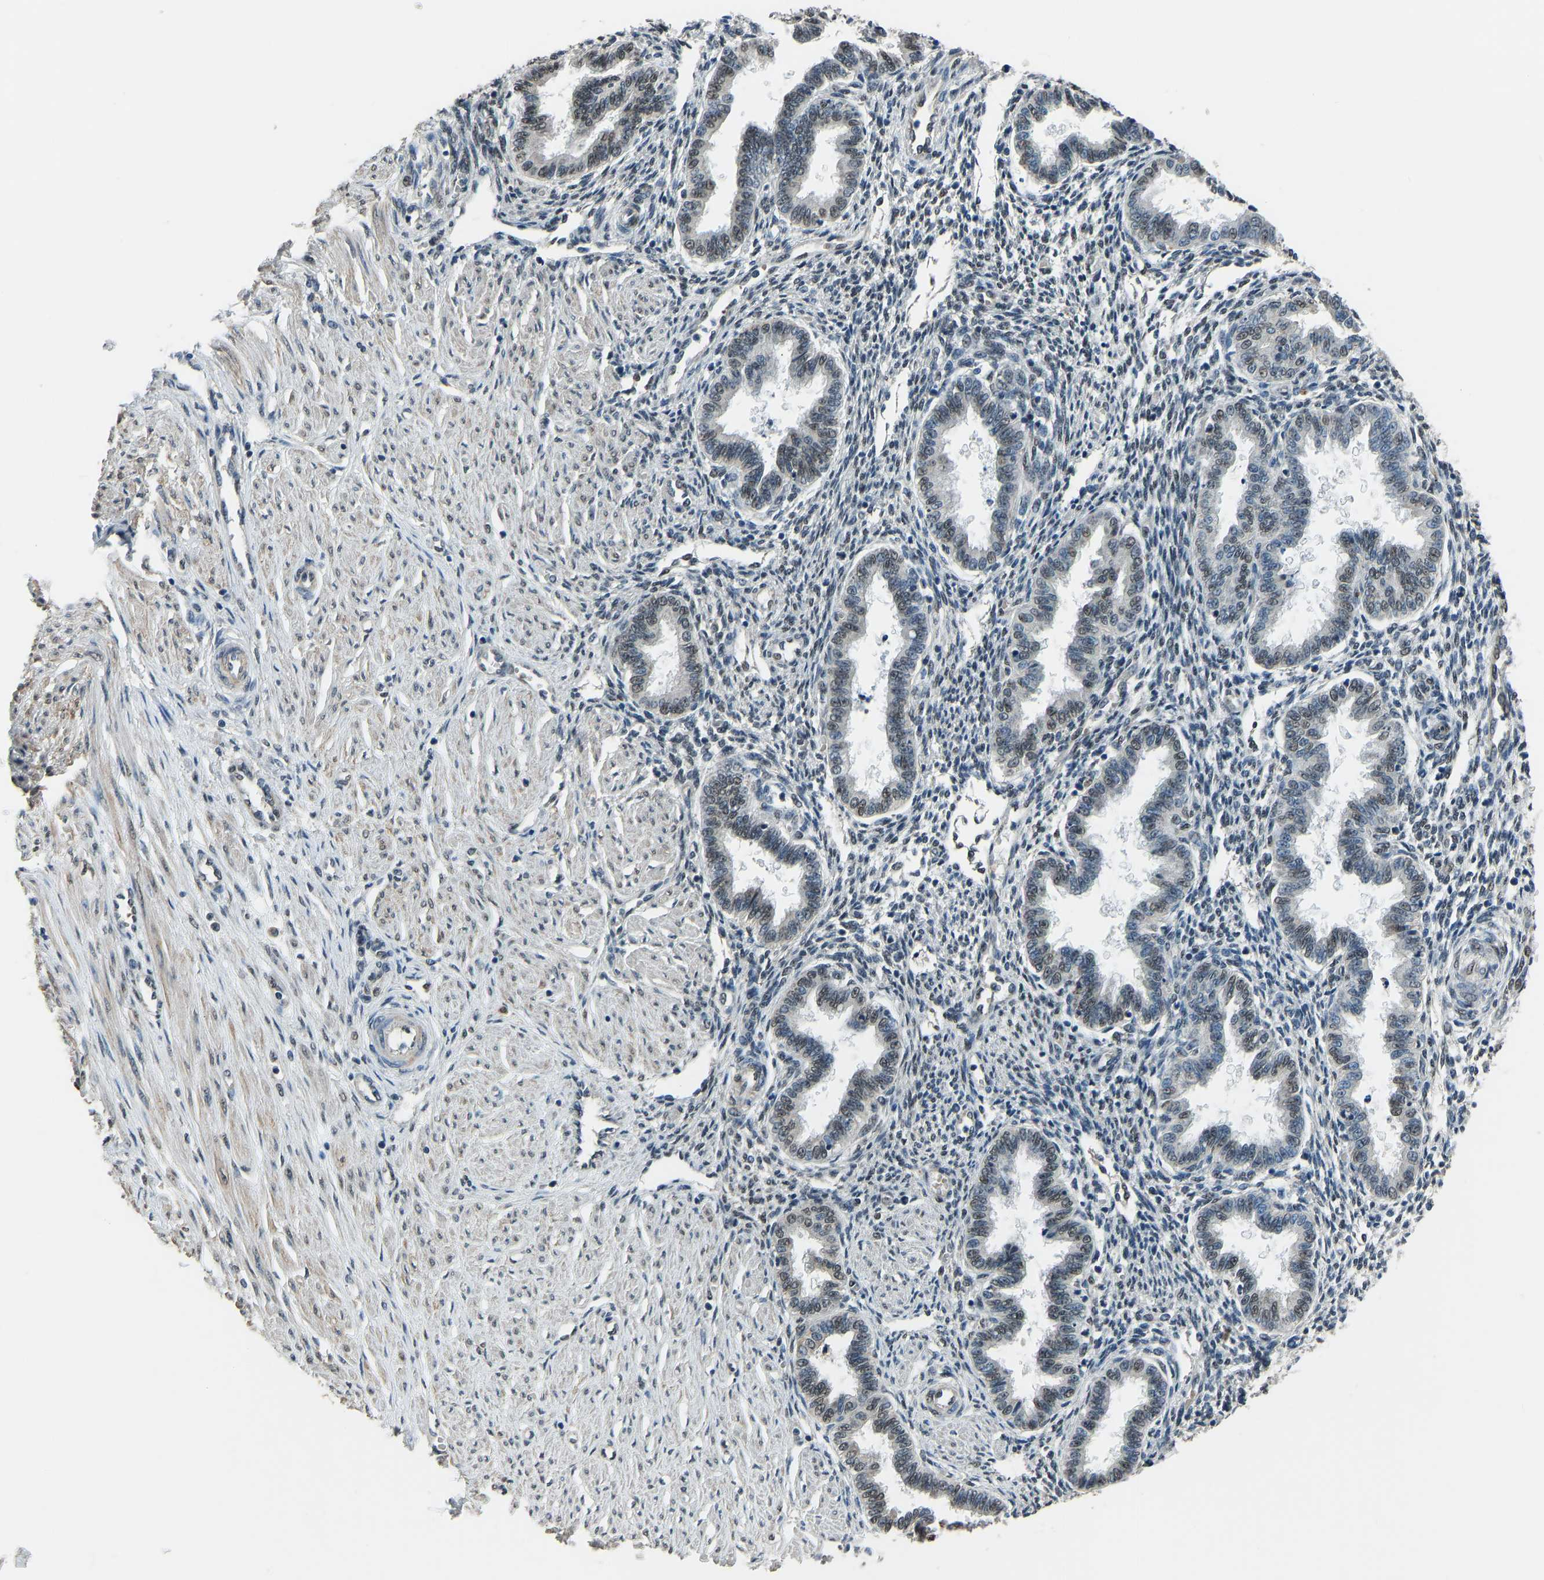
{"staining": {"intensity": "weak", "quantity": "<25%", "location": "nuclear"}, "tissue": "endometrium", "cell_type": "Cells in endometrial stroma", "image_type": "normal", "snomed": [{"axis": "morphology", "description": "Normal tissue, NOS"}, {"axis": "topography", "description": "Endometrium"}], "caption": "Immunohistochemistry (IHC) micrograph of normal endometrium: human endometrium stained with DAB (3,3'-diaminobenzidine) shows no significant protein staining in cells in endometrial stroma. Brightfield microscopy of immunohistochemistry stained with DAB (3,3'-diaminobenzidine) (brown) and hematoxylin (blue), captured at high magnification.", "gene": "FOS", "patient": {"sex": "female", "age": 33}}